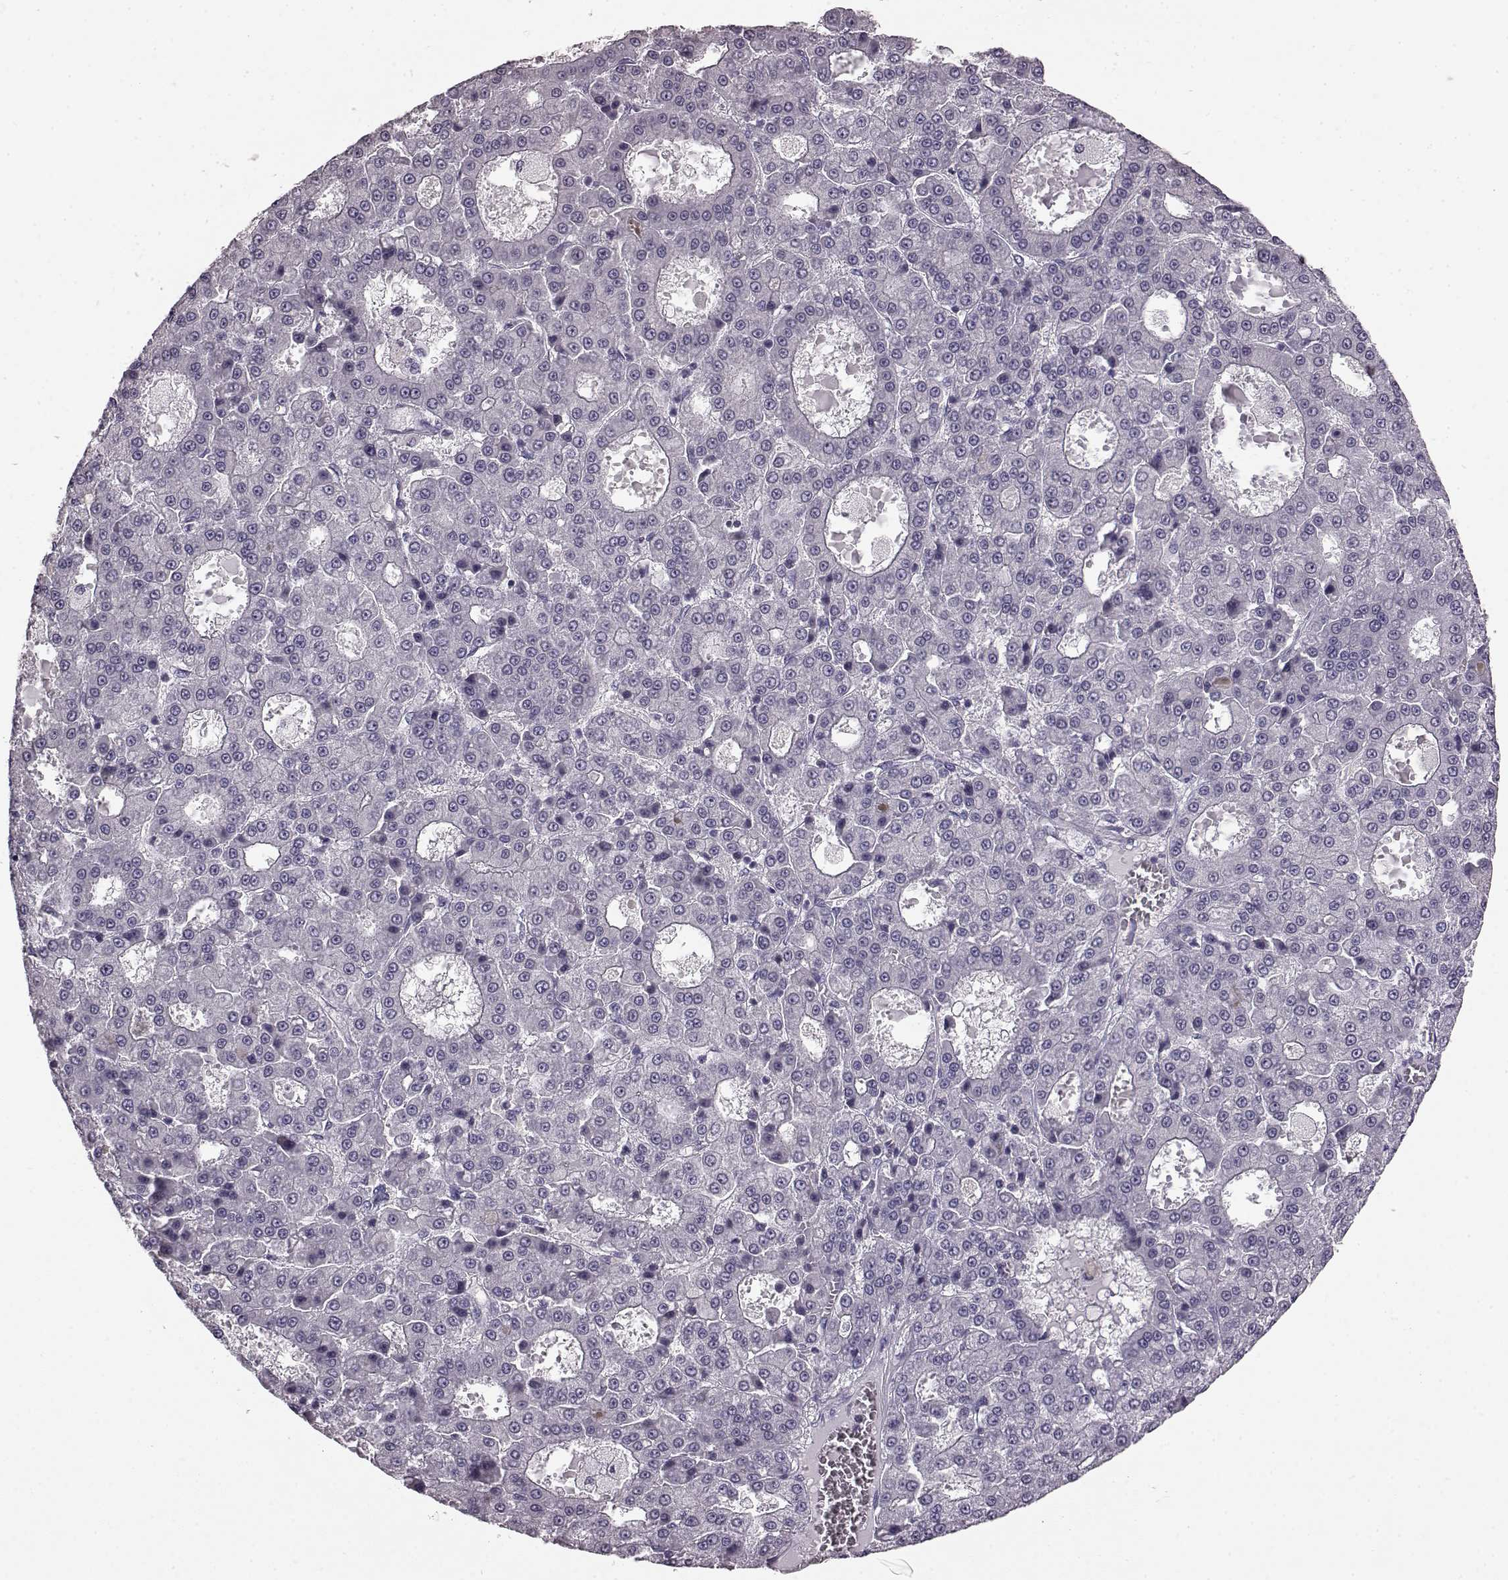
{"staining": {"intensity": "negative", "quantity": "none", "location": "none"}, "tissue": "liver cancer", "cell_type": "Tumor cells", "image_type": "cancer", "snomed": [{"axis": "morphology", "description": "Carcinoma, Hepatocellular, NOS"}, {"axis": "topography", "description": "Liver"}], "caption": "IHC micrograph of neoplastic tissue: hepatocellular carcinoma (liver) stained with DAB reveals no significant protein positivity in tumor cells. (Immunohistochemistry, brightfield microscopy, high magnification).", "gene": "AIPL1", "patient": {"sex": "male", "age": 70}}